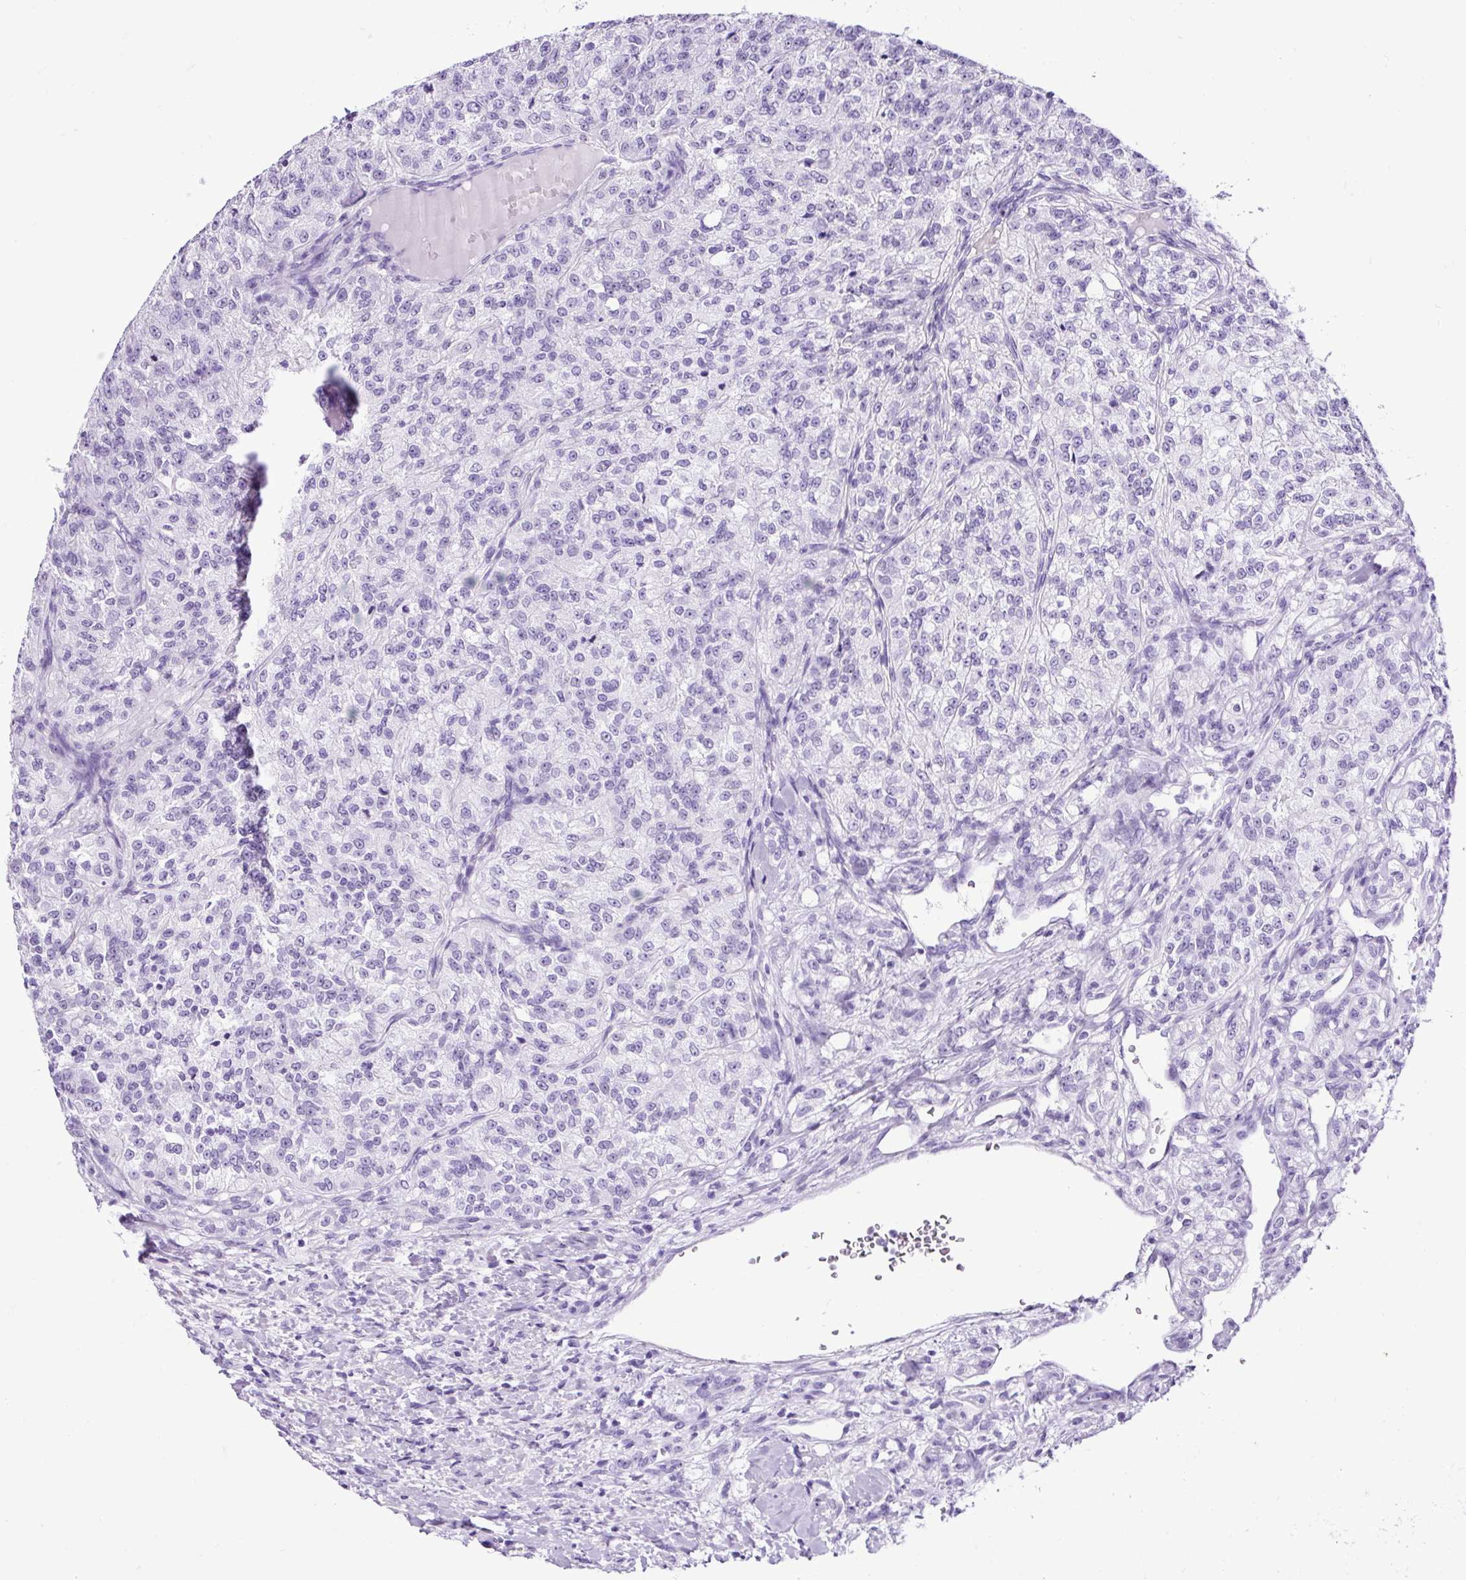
{"staining": {"intensity": "negative", "quantity": "none", "location": "none"}, "tissue": "renal cancer", "cell_type": "Tumor cells", "image_type": "cancer", "snomed": [{"axis": "morphology", "description": "Adenocarcinoma, NOS"}, {"axis": "topography", "description": "Kidney"}], "caption": "IHC image of neoplastic tissue: human renal cancer (adenocarcinoma) stained with DAB shows no significant protein positivity in tumor cells. (IHC, brightfield microscopy, high magnification).", "gene": "CEL", "patient": {"sex": "female", "age": 63}}